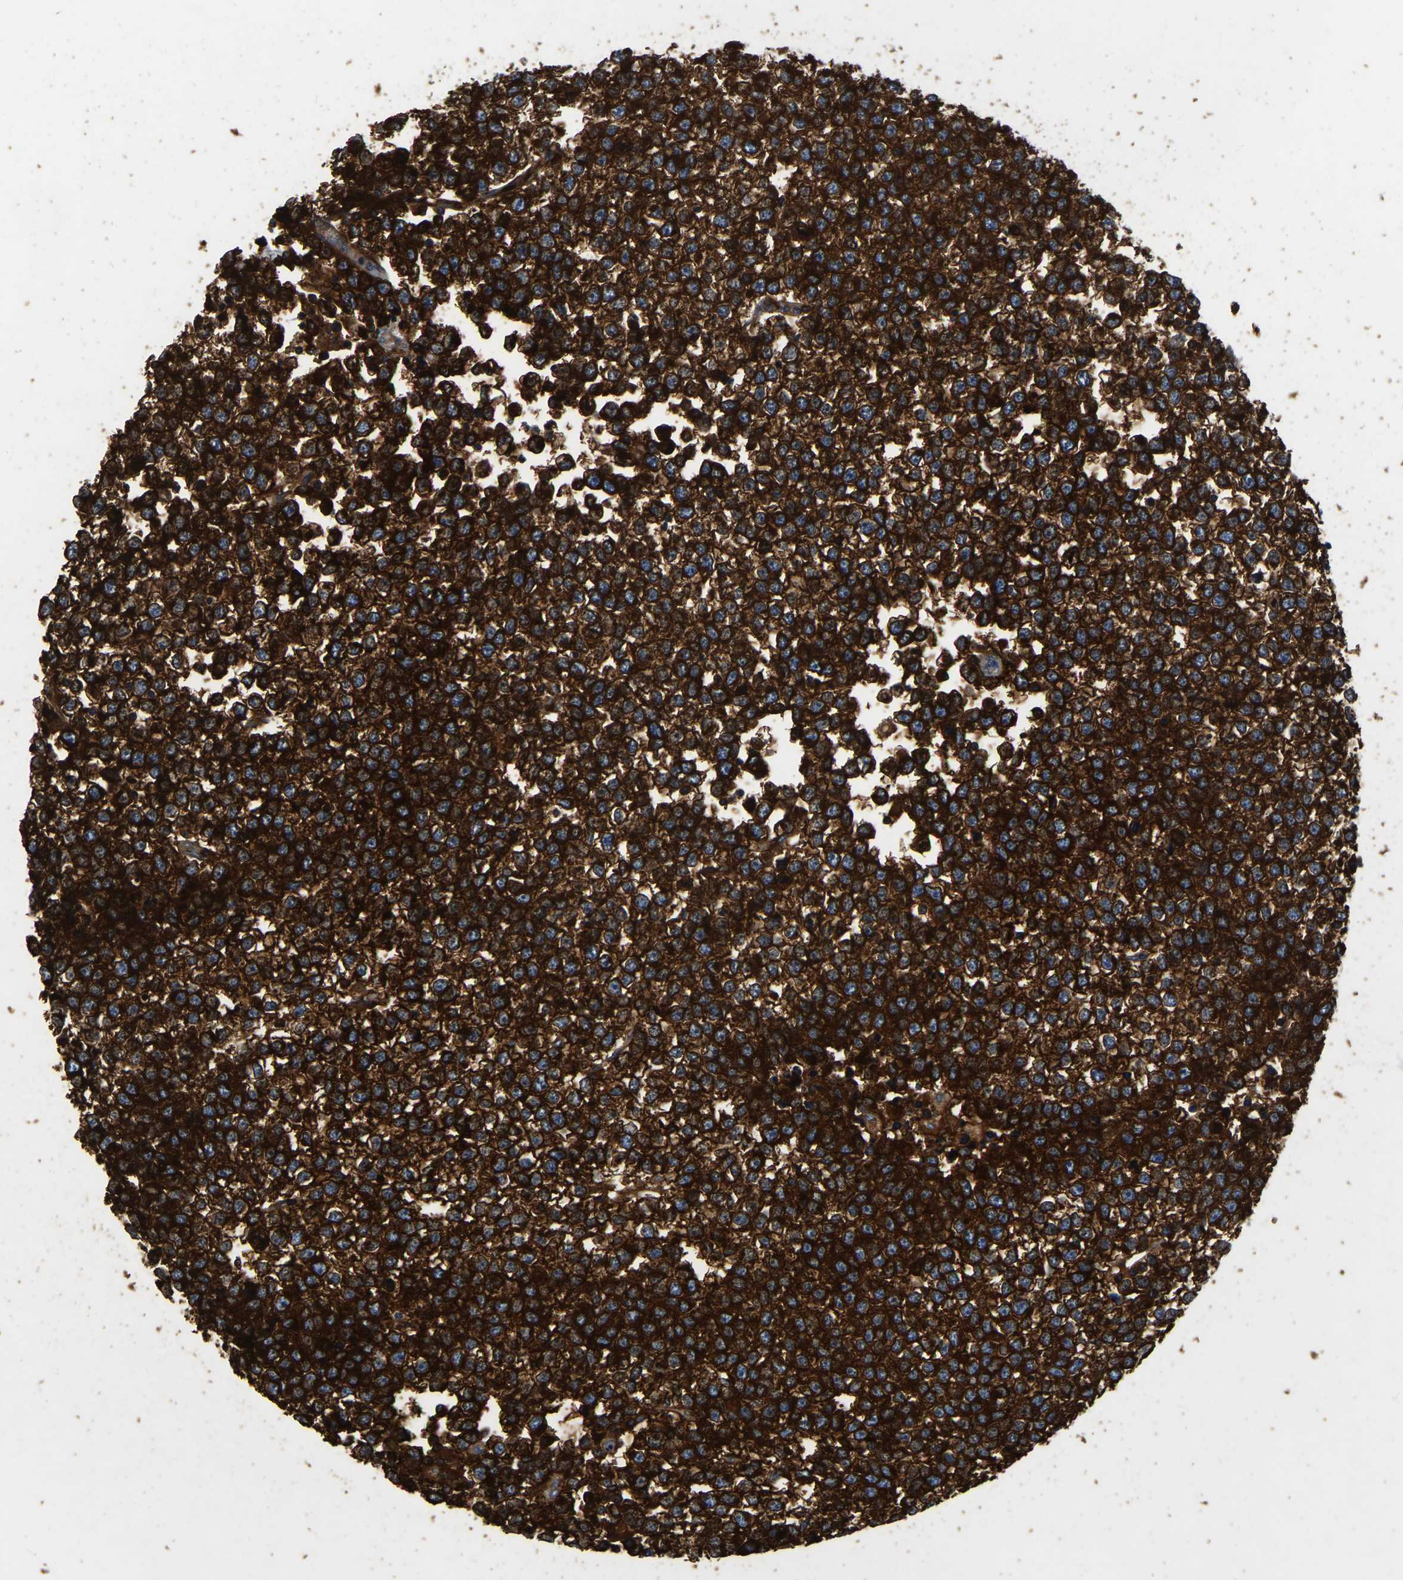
{"staining": {"intensity": "strong", "quantity": ">75%", "location": "cytoplasmic/membranous"}, "tissue": "testis cancer", "cell_type": "Tumor cells", "image_type": "cancer", "snomed": [{"axis": "morphology", "description": "Seminoma, NOS"}, {"axis": "topography", "description": "Testis"}], "caption": "Human testis cancer stained with a protein marker exhibits strong staining in tumor cells.", "gene": "GARS1", "patient": {"sex": "male", "age": 65}}